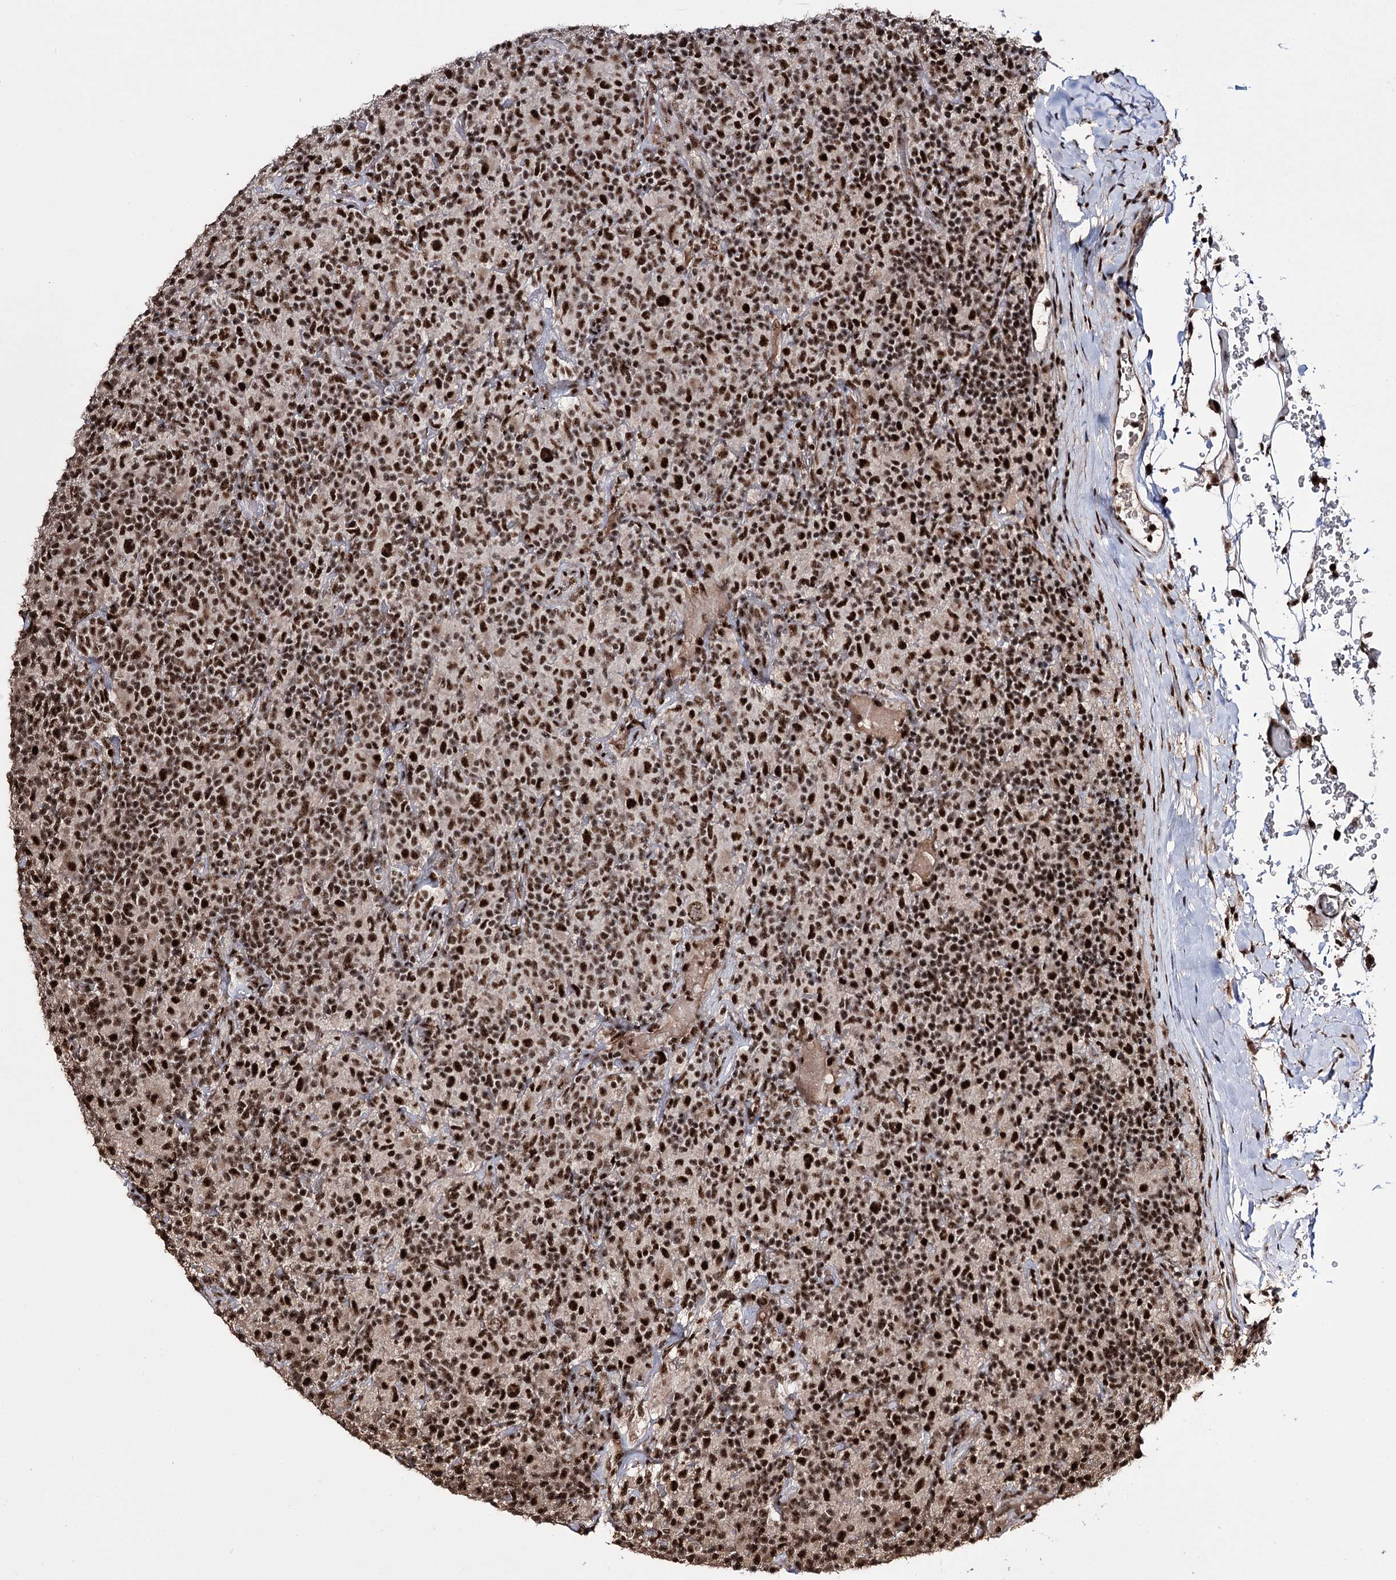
{"staining": {"intensity": "strong", "quantity": ">75%", "location": "nuclear"}, "tissue": "lymphoma", "cell_type": "Tumor cells", "image_type": "cancer", "snomed": [{"axis": "morphology", "description": "Hodgkin's disease, NOS"}, {"axis": "topography", "description": "Lymph node"}], "caption": "Strong nuclear positivity is appreciated in approximately >75% of tumor cells in lymphoma.", "gene": "PRPF40A", "patient": {"sex": "male", "age": 70}}